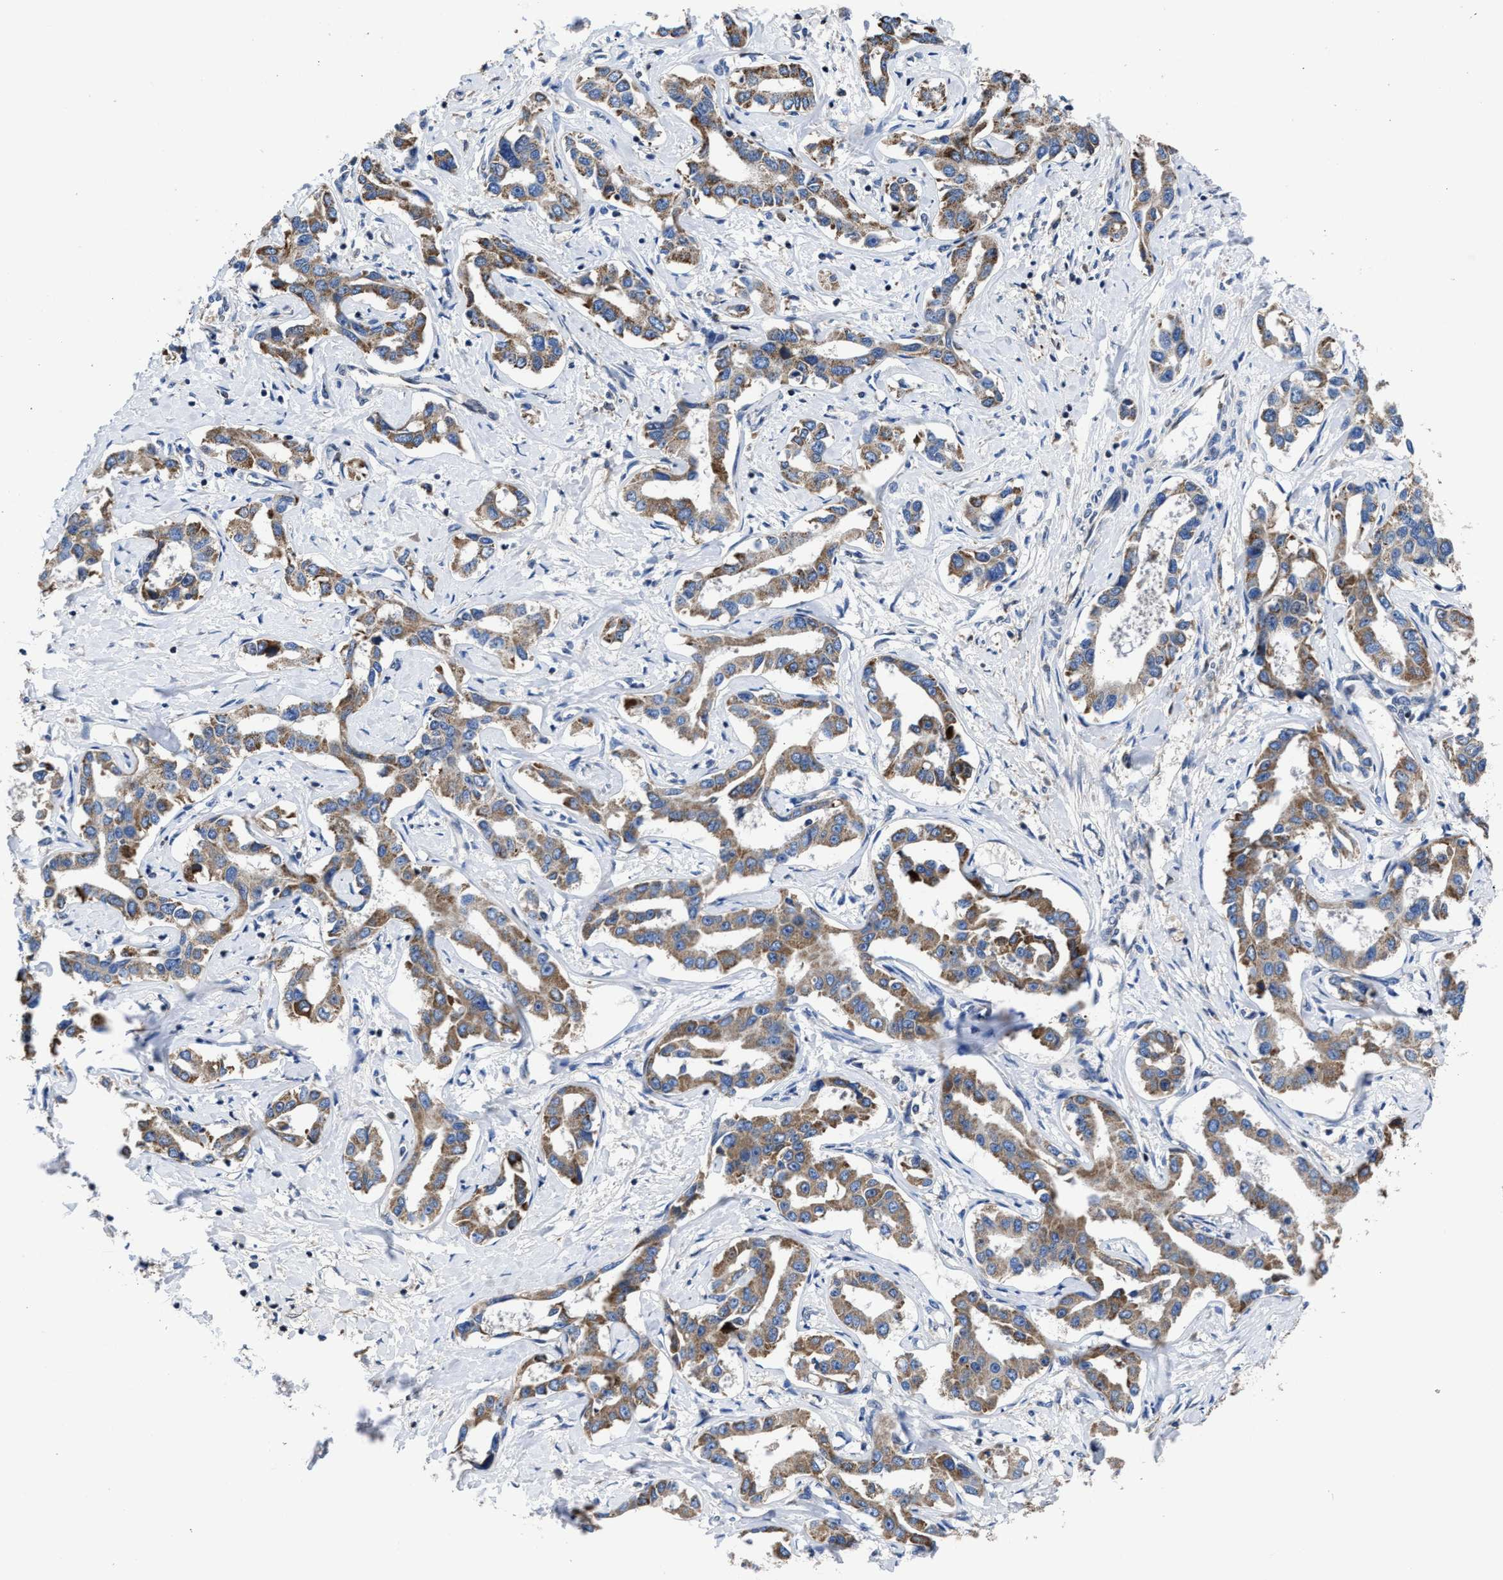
{"staining": {"intensity": "moderate", "quantity": ">75%", "location": "cytoplasmic/membranous"}, "tissue": "liver cancer", "cell_type": "Tumor cells", "image_type": "cancer", "snomed": [{"axis": "morphology", "description": "Cholangiocarcinoma"}, {"axis": "topography", "description": "Liver"}], "caption": "Brown immunohistochemical staining in human liver cancer (cholangiocarcinoma) exhibits moderate cytoplasmic/membranous expression in approximately >75% of tumor cells.", "gene": "CACNA1D", "patient": {"sex": "male", "age": 59}}